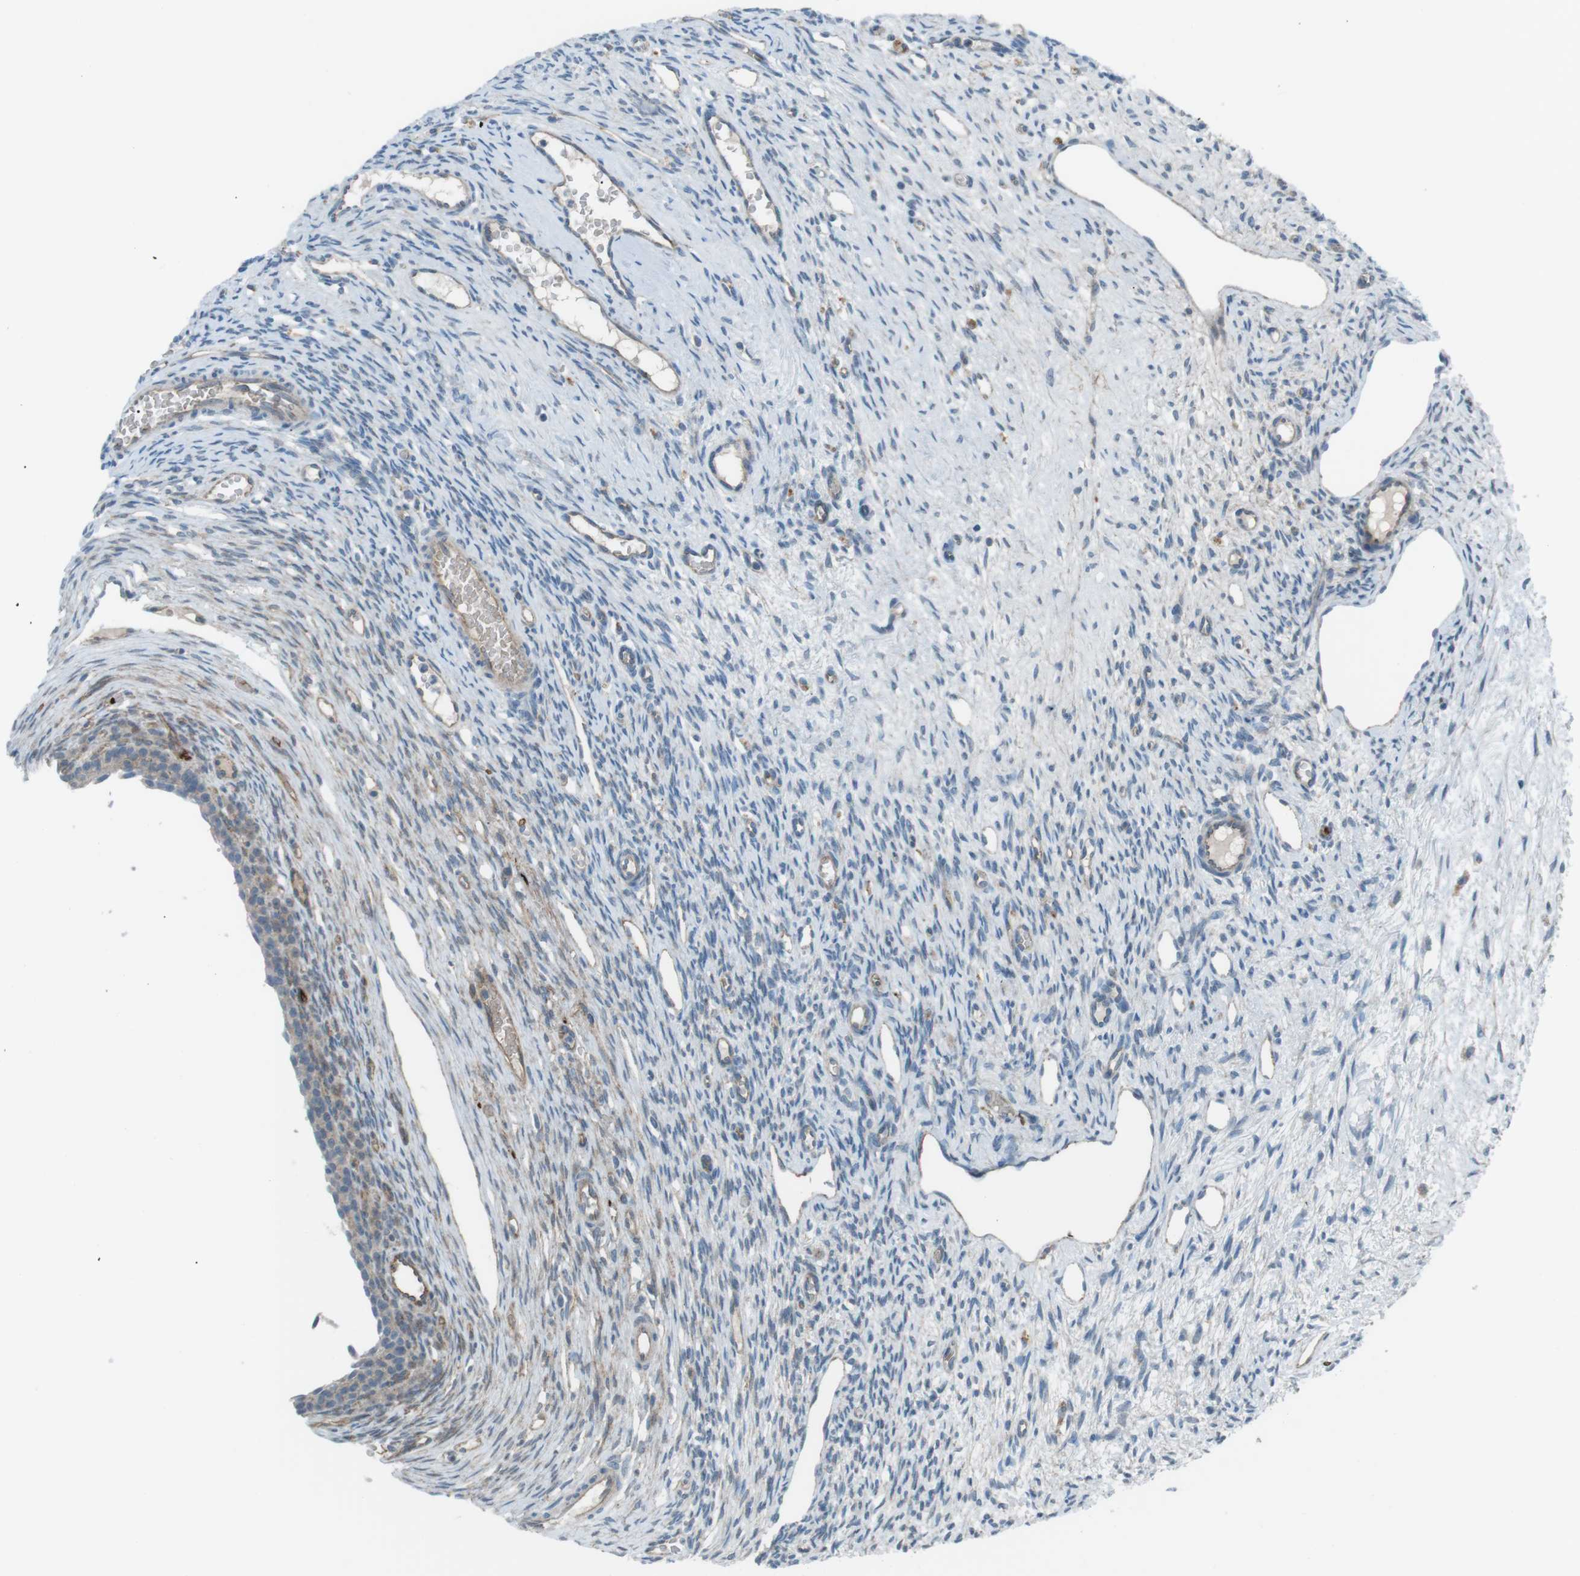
{"staining": {"intensity": "negative", "quantity": "none", "location": "none"}, "tissue": "ovary", "cell_type": "Ovarian stroma cells", "image_type": "normal", "snomed": [{"axis": "morphology", "description": "Normal tissue, NOS"}, {"axis": "topography", "description": "Ovary"}], "caption": "Immunohistochemistry of normal ovary reveals no staining in ovarian stroma cells.", "gene": "SPTA1", "patient": {"sex": "female", "age": 33}}